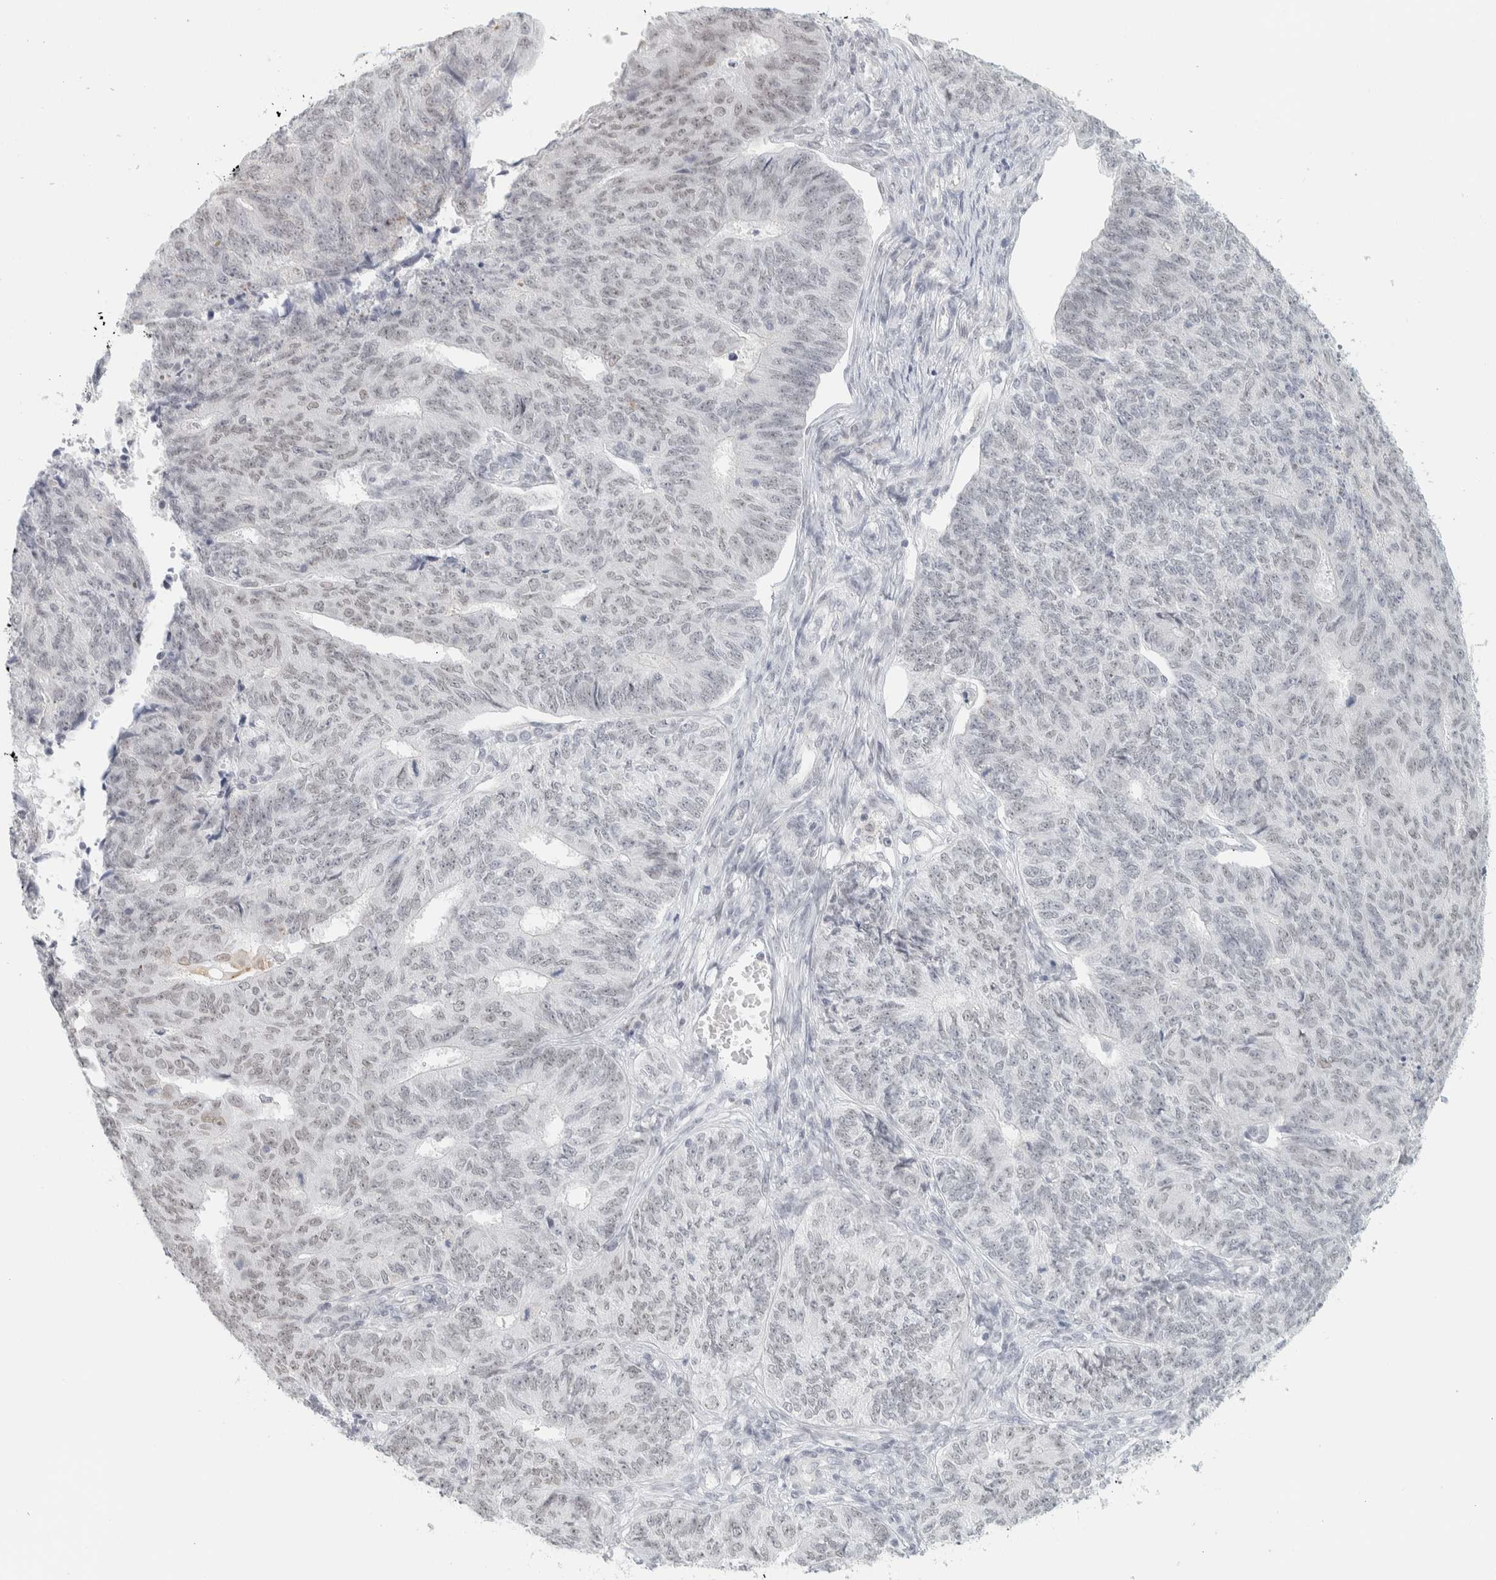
{"staining": {"intensity": "weak", "quantity": "<25%", "location": "nuclear"}, "tissue": "endometrial cancer", "cell_type": "Tumor cells", "image_type": "cancer", "snomed": [{"axis": "morphology", "description": "Adenocarcinoma, NOS"}, {"axis": "topography", "description": "Endometrium"}], "caption": "Immunohistochemical staining of endometrial adenocarcinoma demonstrates no significant staining in tumor cells.", "gene": "CDH17", "patient": {"sex": "female", "age": 32}}